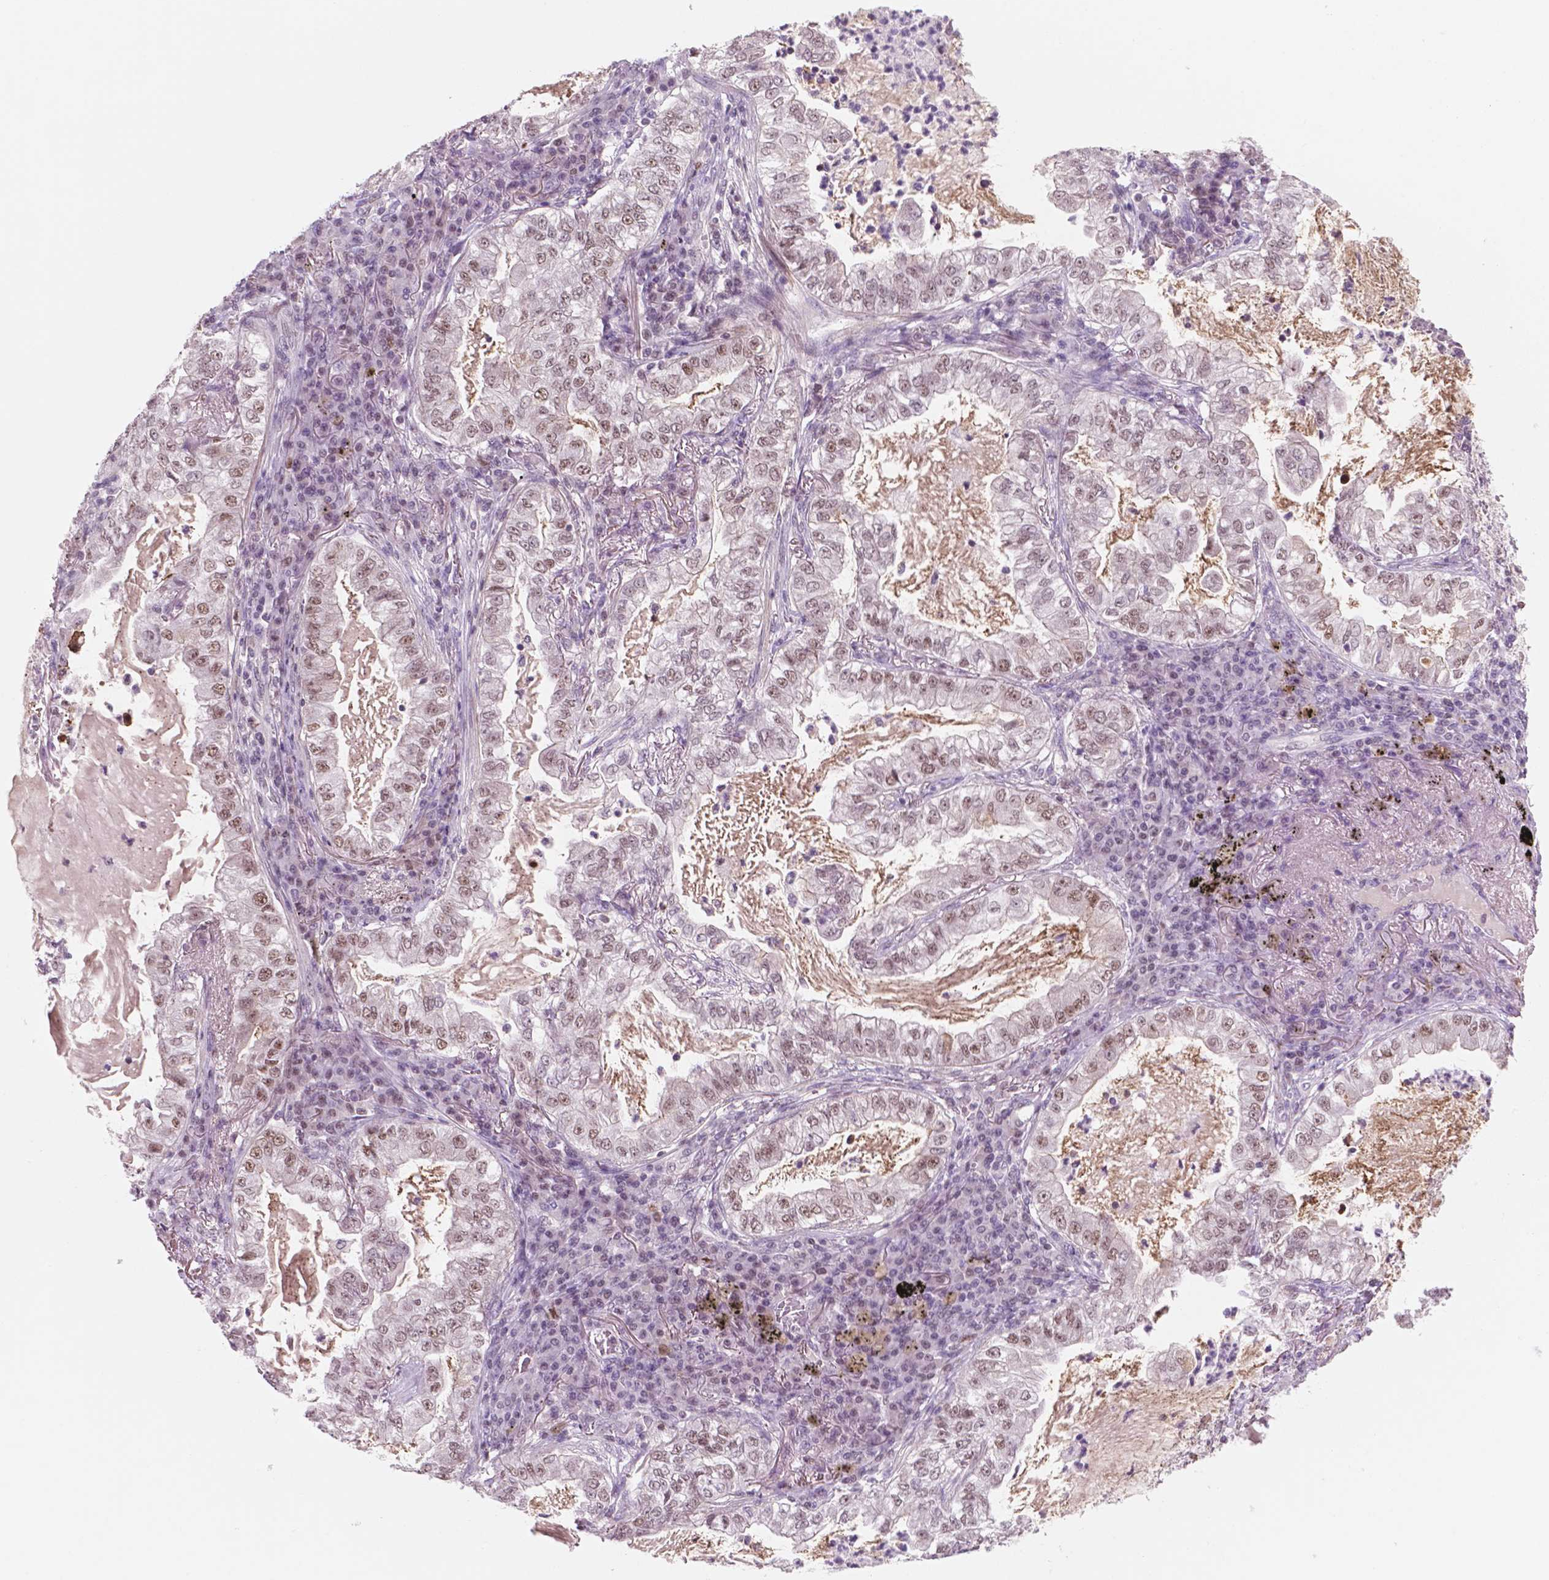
{"staining": {"intensity": "weak", "quantity": ">75%", "location": "nuclear"}, "tissue": "lung cancer", "cell_type": "Tumor cells", "image_type": "cancer", "snomed": [{"axis": "morphology", "description": "Adenocarcinoma, NOS"}, {"axis": "topography", "description": "Lung"}], "caption": "Immunohistochemistry photomicrograph of lung cancer stained for a protein (brown), which reveals low levels of weak nuclear staining in approximately >75% of tumor cells.", "gene": "CTR9", "patient": {"sex": "female", "age": 73}}